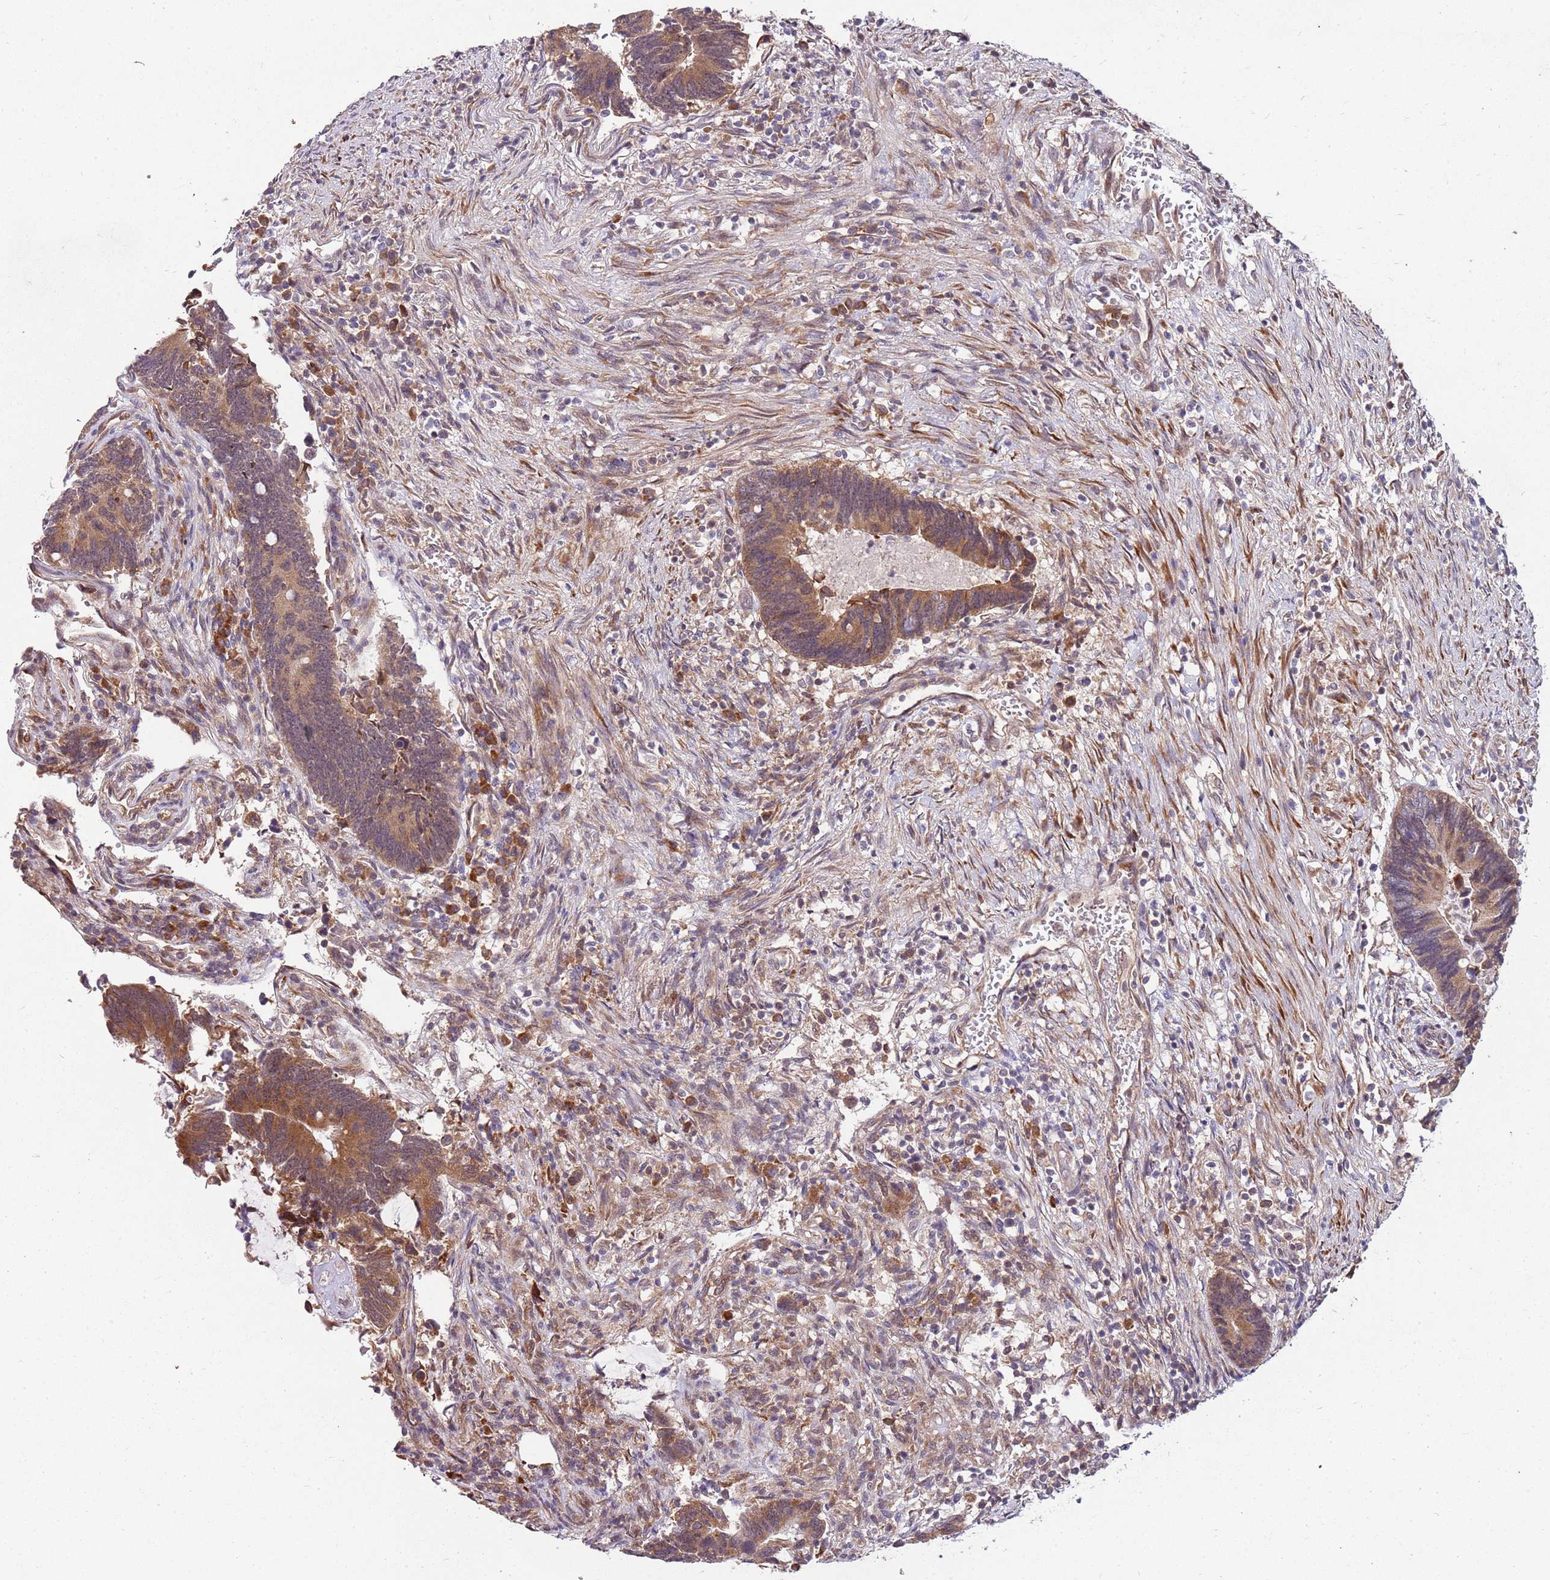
{"staining": {"intensity": "moderate", "quantity": ">75%", "location": "cytoplasmic/membranous"}, "tissue": "colorectal cancer", "cell_type": "Tumor cells", "image_type": "cancer", "snomed": [{"axis": "morphology", "description": "Adenocarcinoma, NOS"}, {"axis": "topography", "description": "Colon"}], "caption": "Immunohistochemical staining of human colorectal cancer (adenocarcinoma) displays moderate cytoplasmic/membranous protein expression in approximately >75% of tumor cells.", "gene": "FBXL22", "patient": {"sex": "male", "age": 87}}